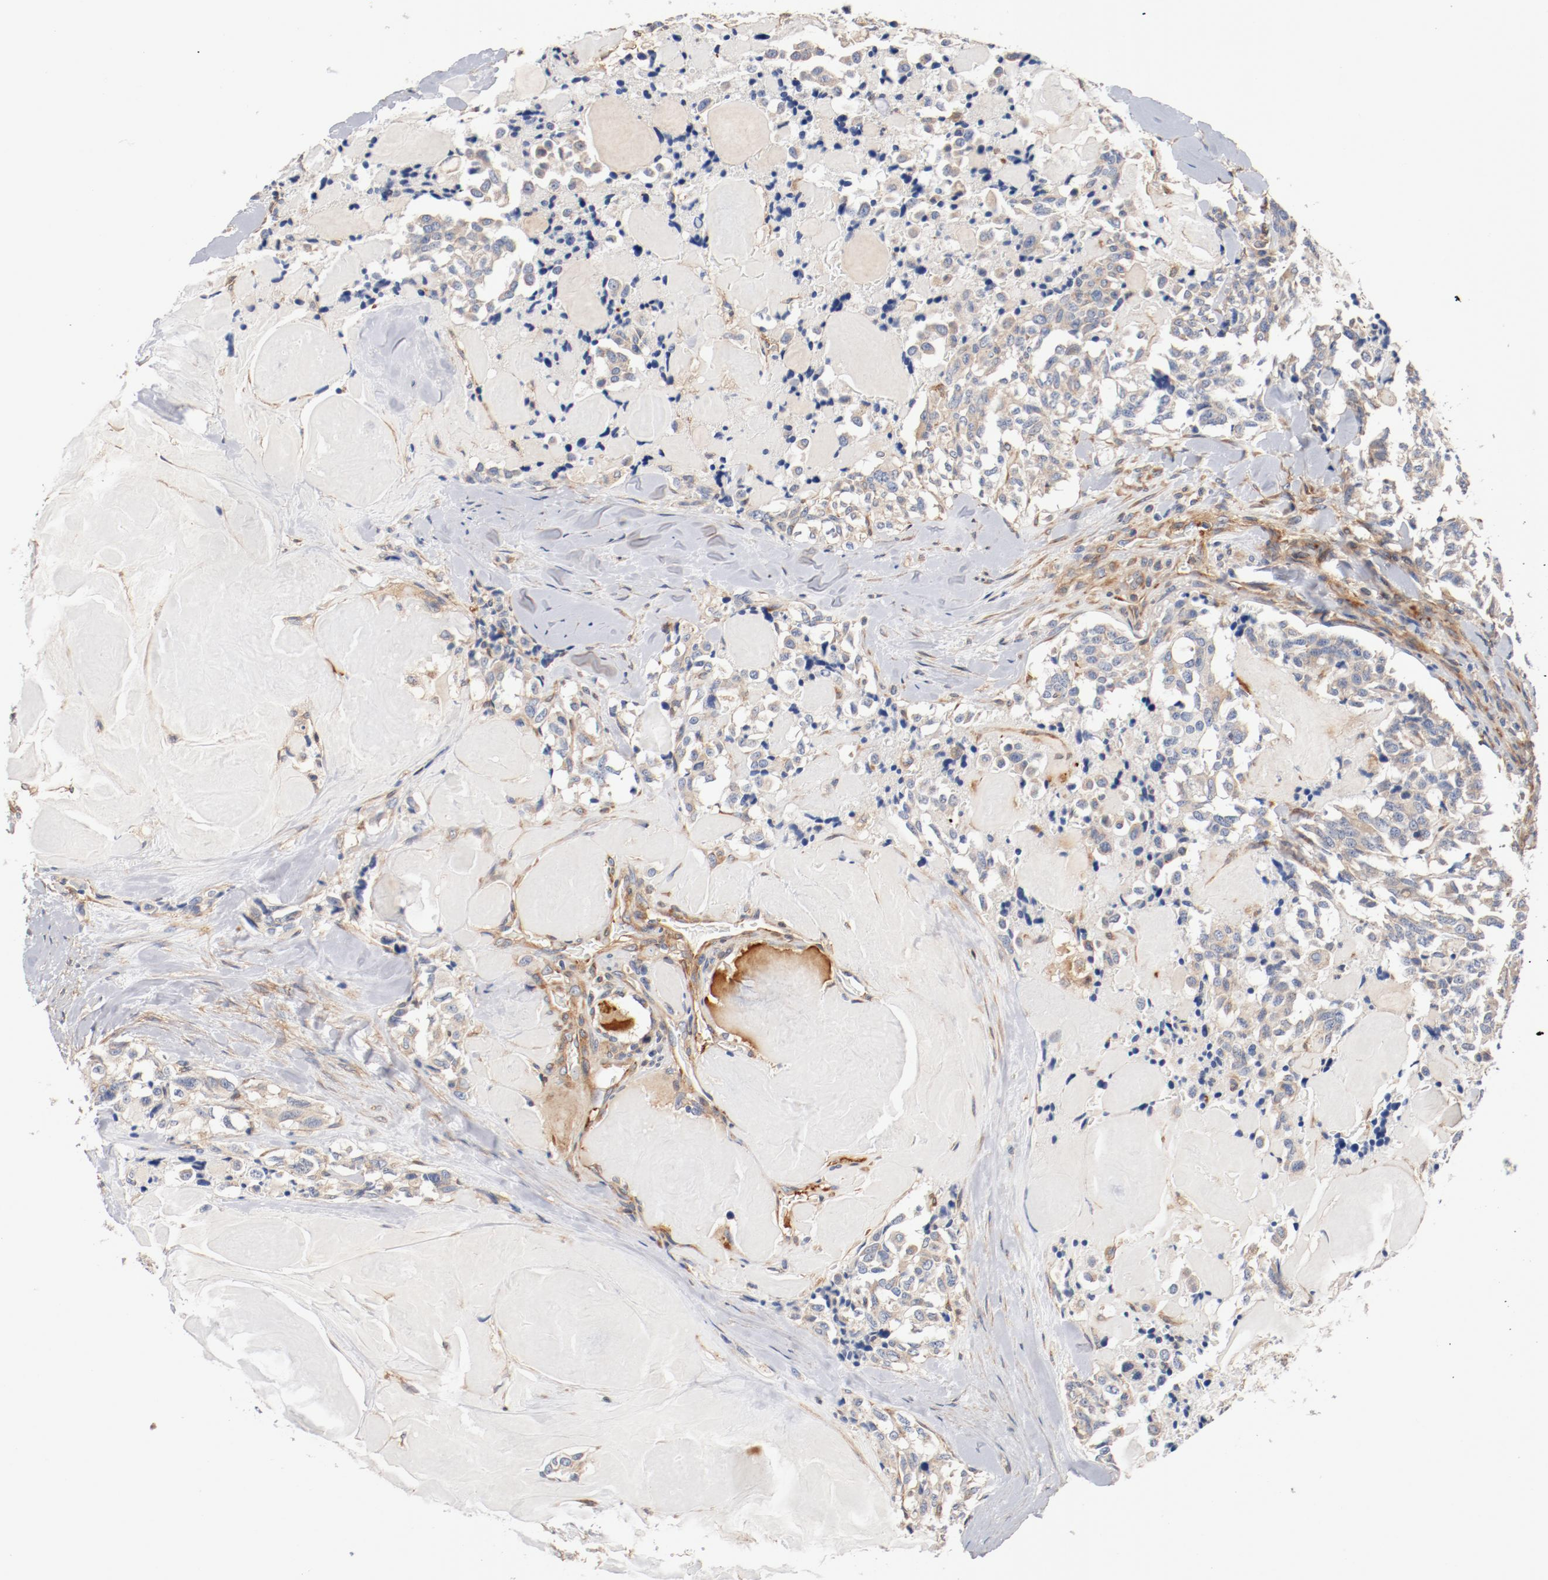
{"staining": {"intensity": "weak", "quantity": "25%-75%", "location": "cytoplasmic/membranous"}, "tissue": "thyroid cancer", "cell_type": "Tumor cells", "image_type": "cancer", "snomed": [{"axis": "morphology", "description": "Carcinoma, NOS"}, {"axis": "morphology", "description": "Carcinoid, malignant, NOS"}, {"axis": "topography", "description": "Thyroid gland"}], "caption": "Thyroid cancer (carcinoma) stained for a protein demonstrates weak cytoplasmic/membranous positivity in tumor cells.", "gene": "ILK", "patient": {"sex": "male", "age": 33}}